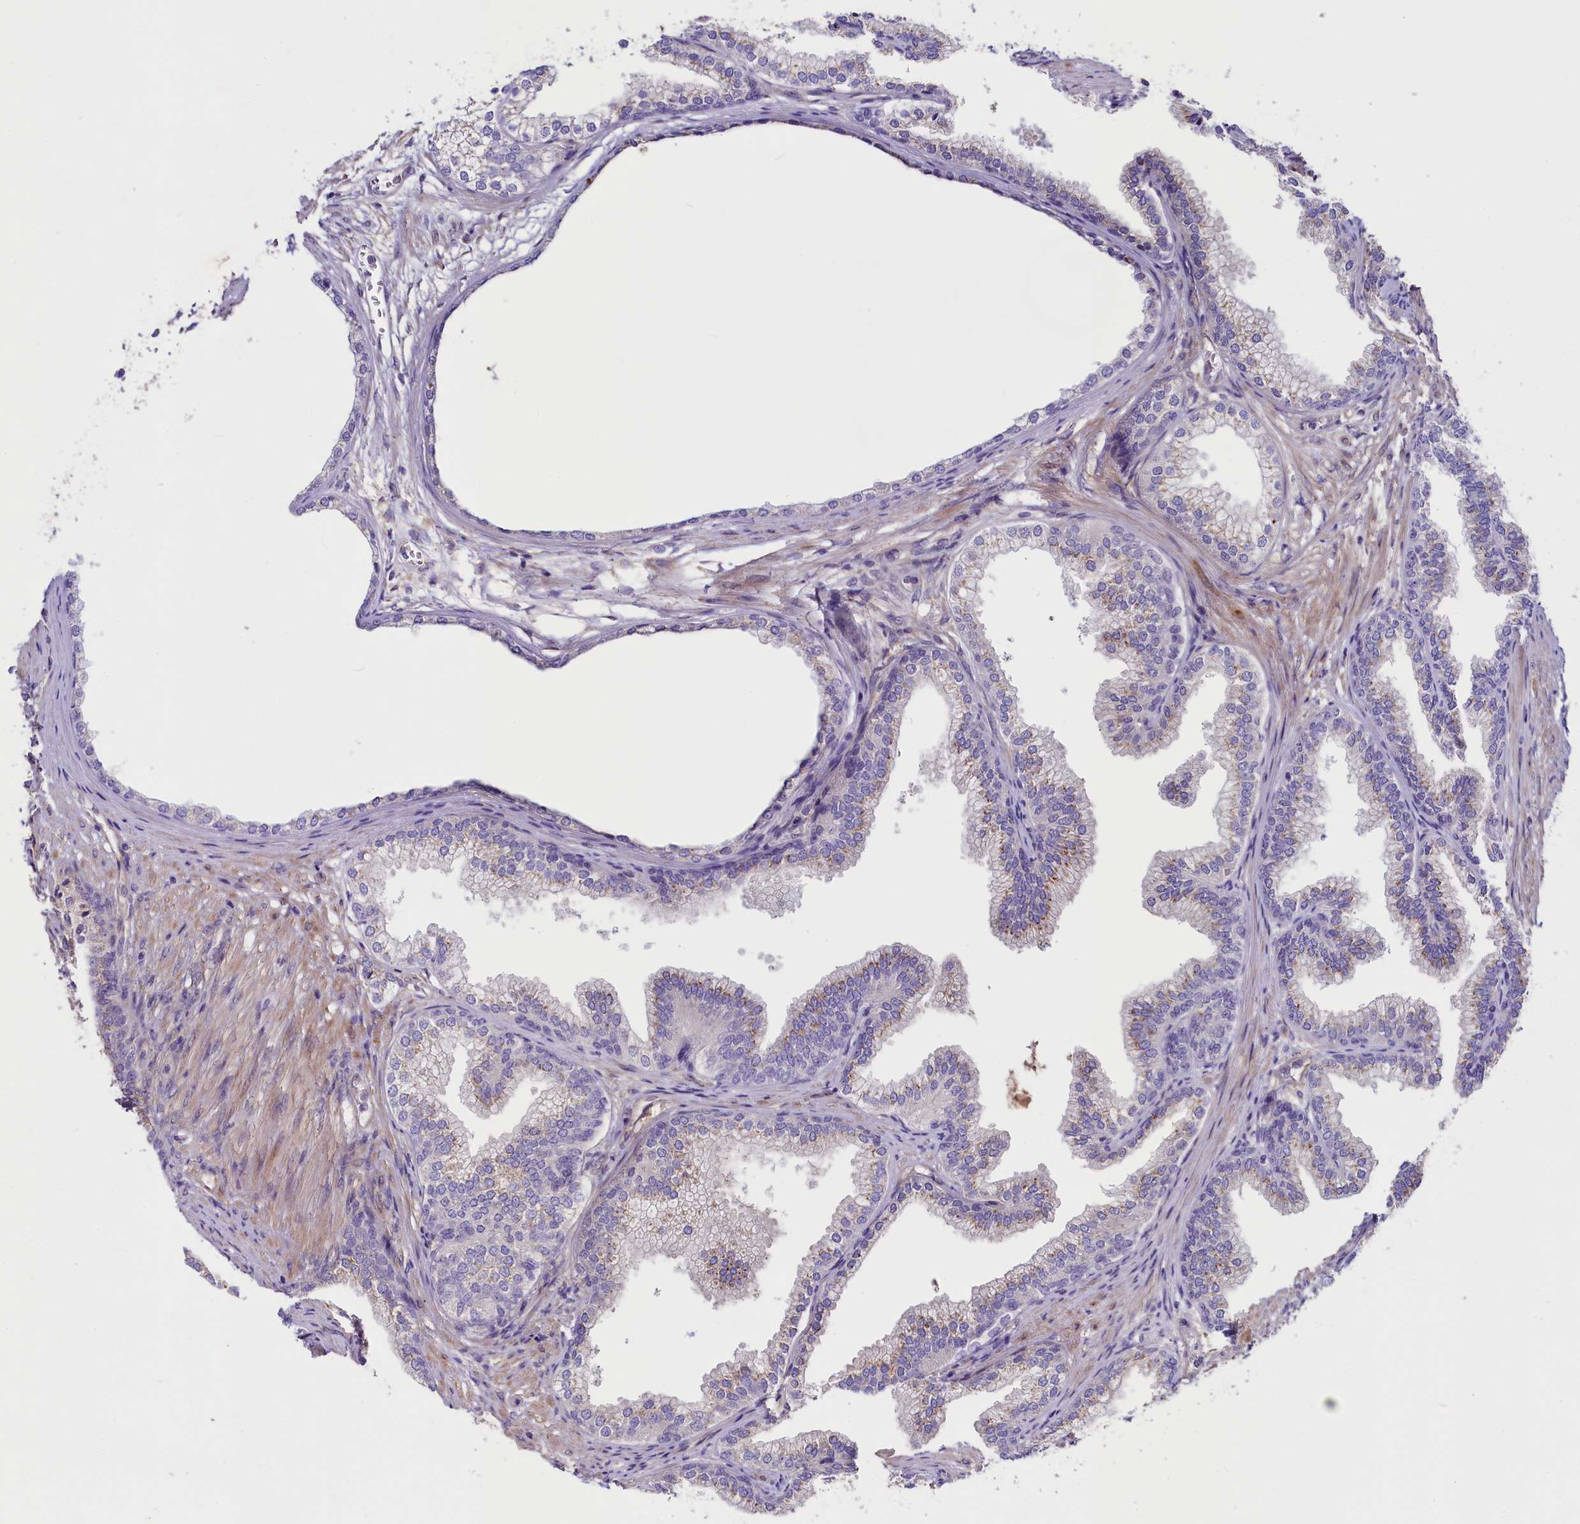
{"staining": {"intensity": "weak", "quantity": "25%-75%", "location": "cytoplasmic/membranous"}, "tissue": "prostate", "cell_type": "Glandular cells", "image_type": "normal", "snomed": [{"axis": "morphology", "description": "Normal tissue, NOS"}, {"axis": "topography", "description": "Prostate"}], "caption": "Immunohistochemistry (DAB) staining of unremarkable prostate demonstrates weak cytoplasmic/membranous protein staining in about 25%-75% of glandular cells. The staining is performed using DAB (3,3'-diaminobenzidine) brown chromogen to label protein expression. The nuclei are counter-stained blue using hematoxylin.", "gene": "GPR108", "patient": {"sex": "male", "age": 76}}